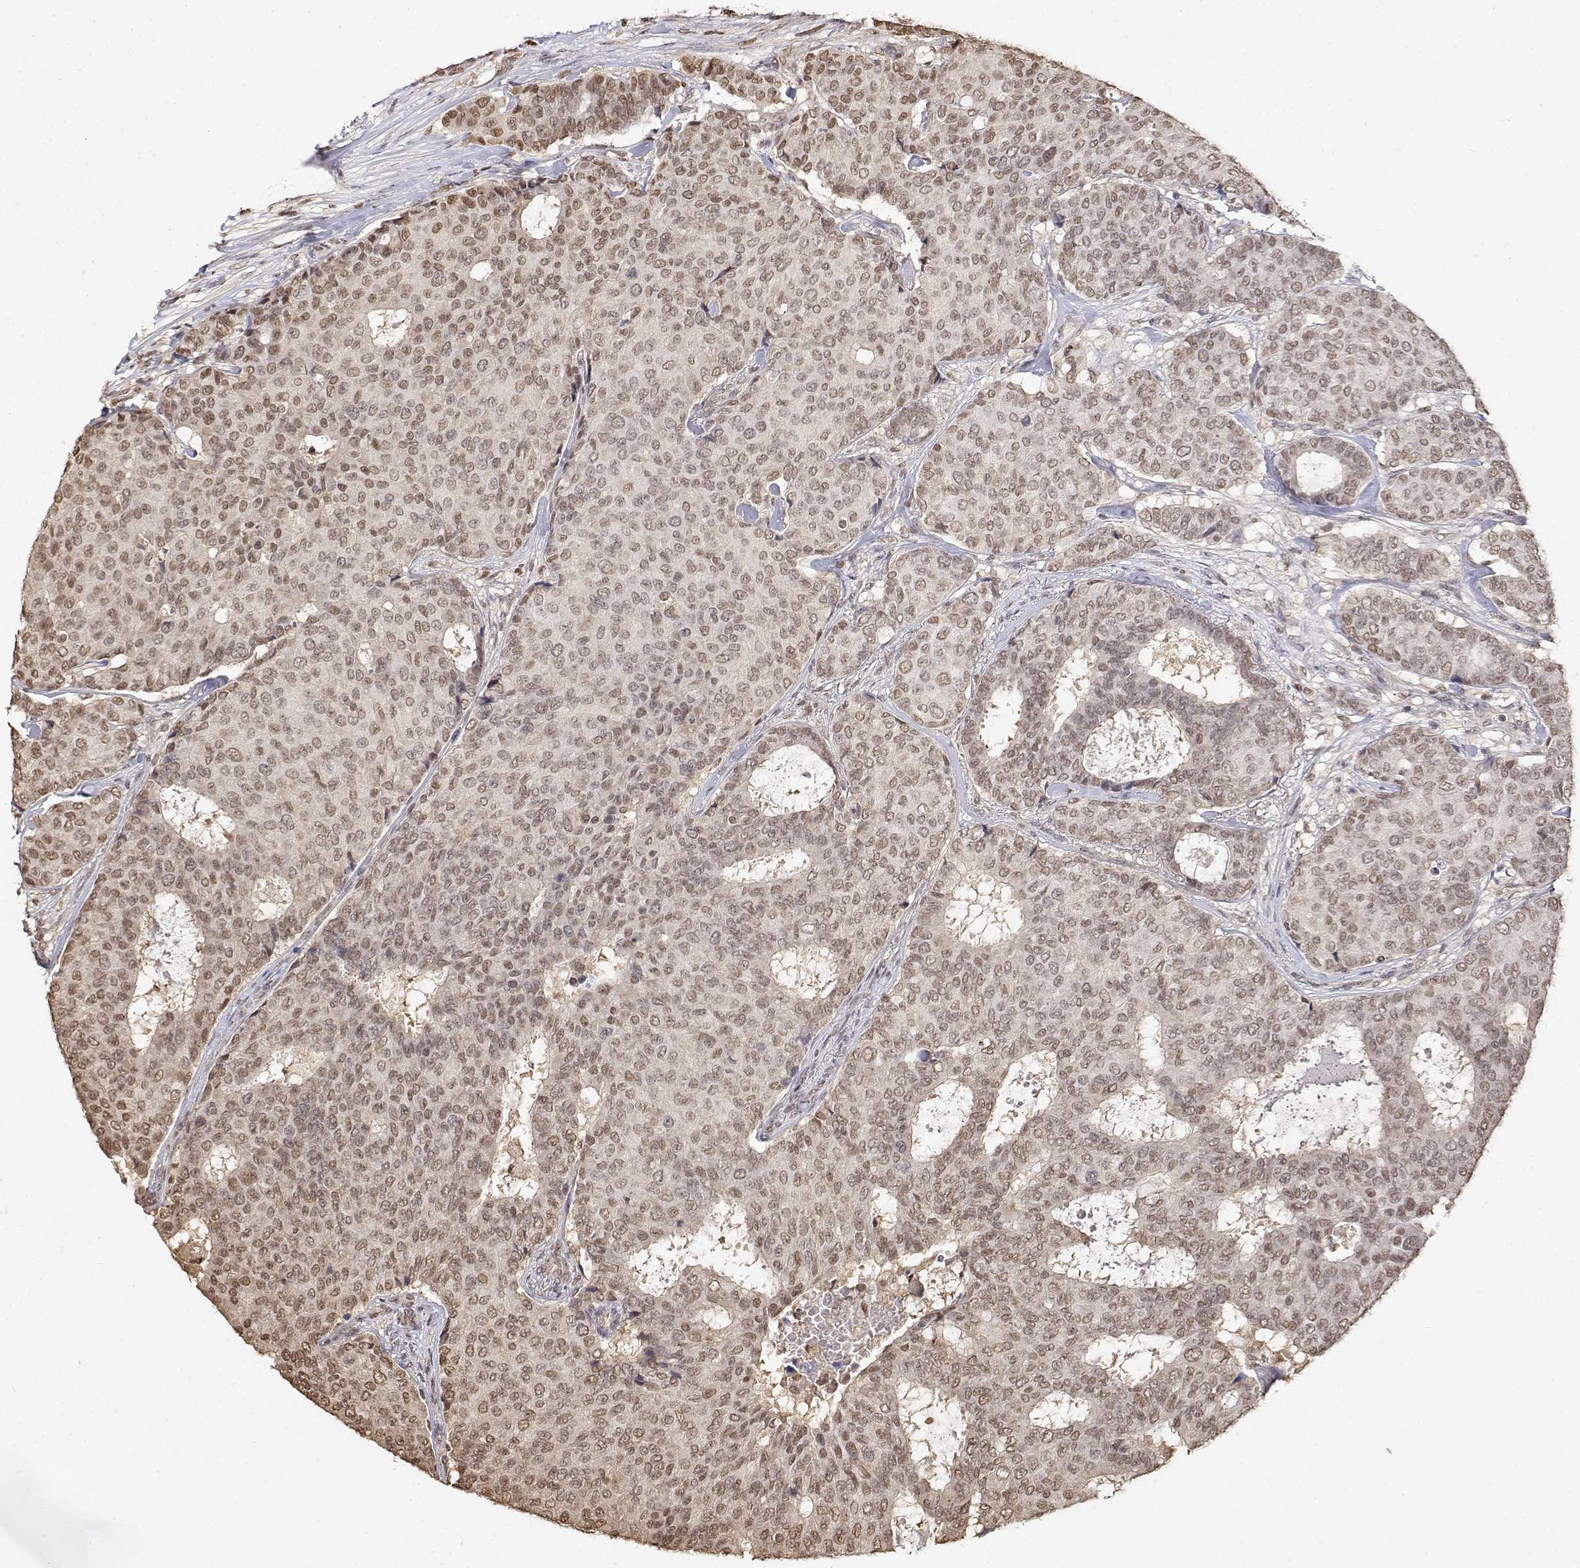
{"staining": {"intensity": "moderate", "quantity": ">75%", "location": "nuclear"}, "tissue": "breast cancer", "cell_type": "Tumor cells", "image_type": "cancer", "snomed": [{"axis": "morphology", "description": "Duct carcinoma"}, {"axis": "topography", "description": "Breast"}], "caption": "Immunohistochemistry (DAB) staining of breast cancer (intraductal carcinoma) shows moderate nuclear protein positivity in approximately >75% of tumor cells.", "gene": "TPI1", "patient": {"sex": "female", "age": 75}}